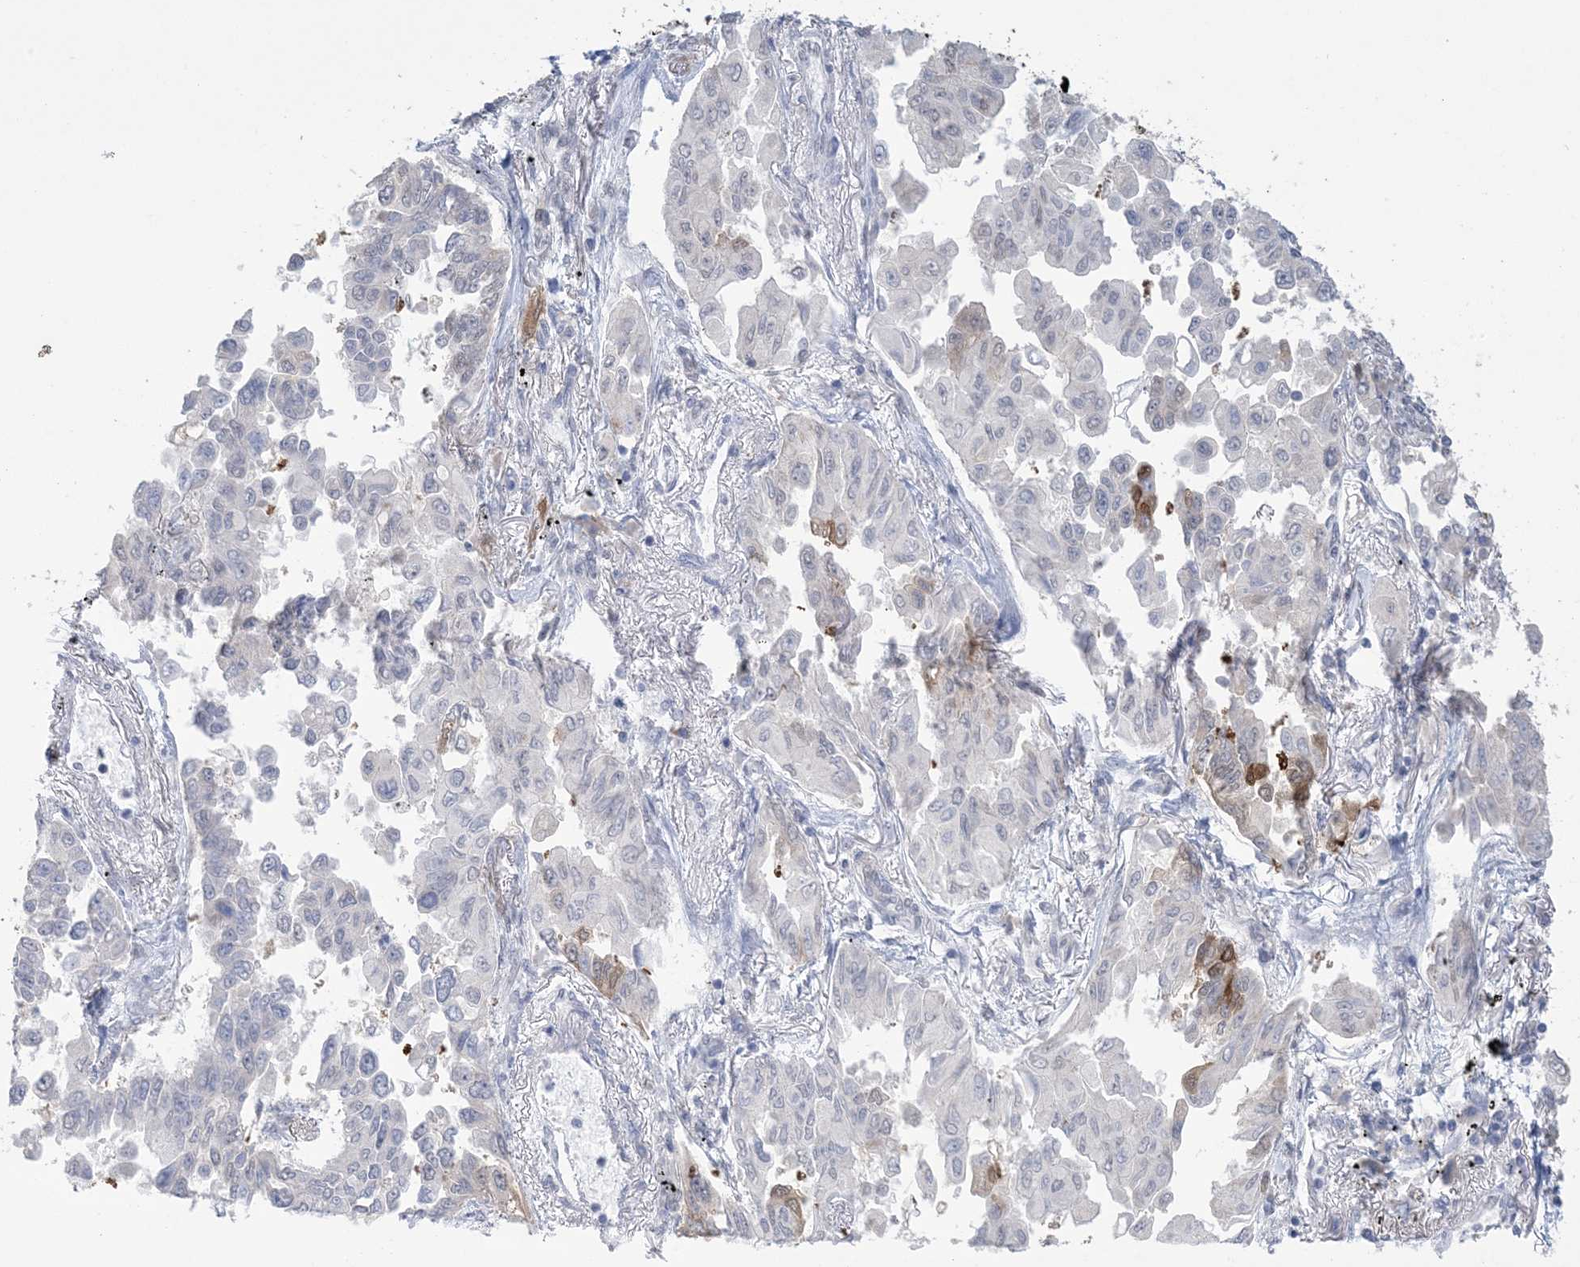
{"staining": {"intensity": "negative", "quantity": "none", "location": "none"}, "tissue": "lung cancer", "cell_type": "Tumor cells", "image_type": "cancer", "snomed": [{"axis": "morphology", "description": "Adenocarcinoma, NOS"}, {"axis": "topography", "description": "Lung"}], "caption": "IHC of human lung adenocarcinoma demonstrates no positivity in tumor cells. (IHC, brightfield microscopy, high magnification).", "gene": "HMGCS1", "patient": {"sex": "female", "age": 67}}